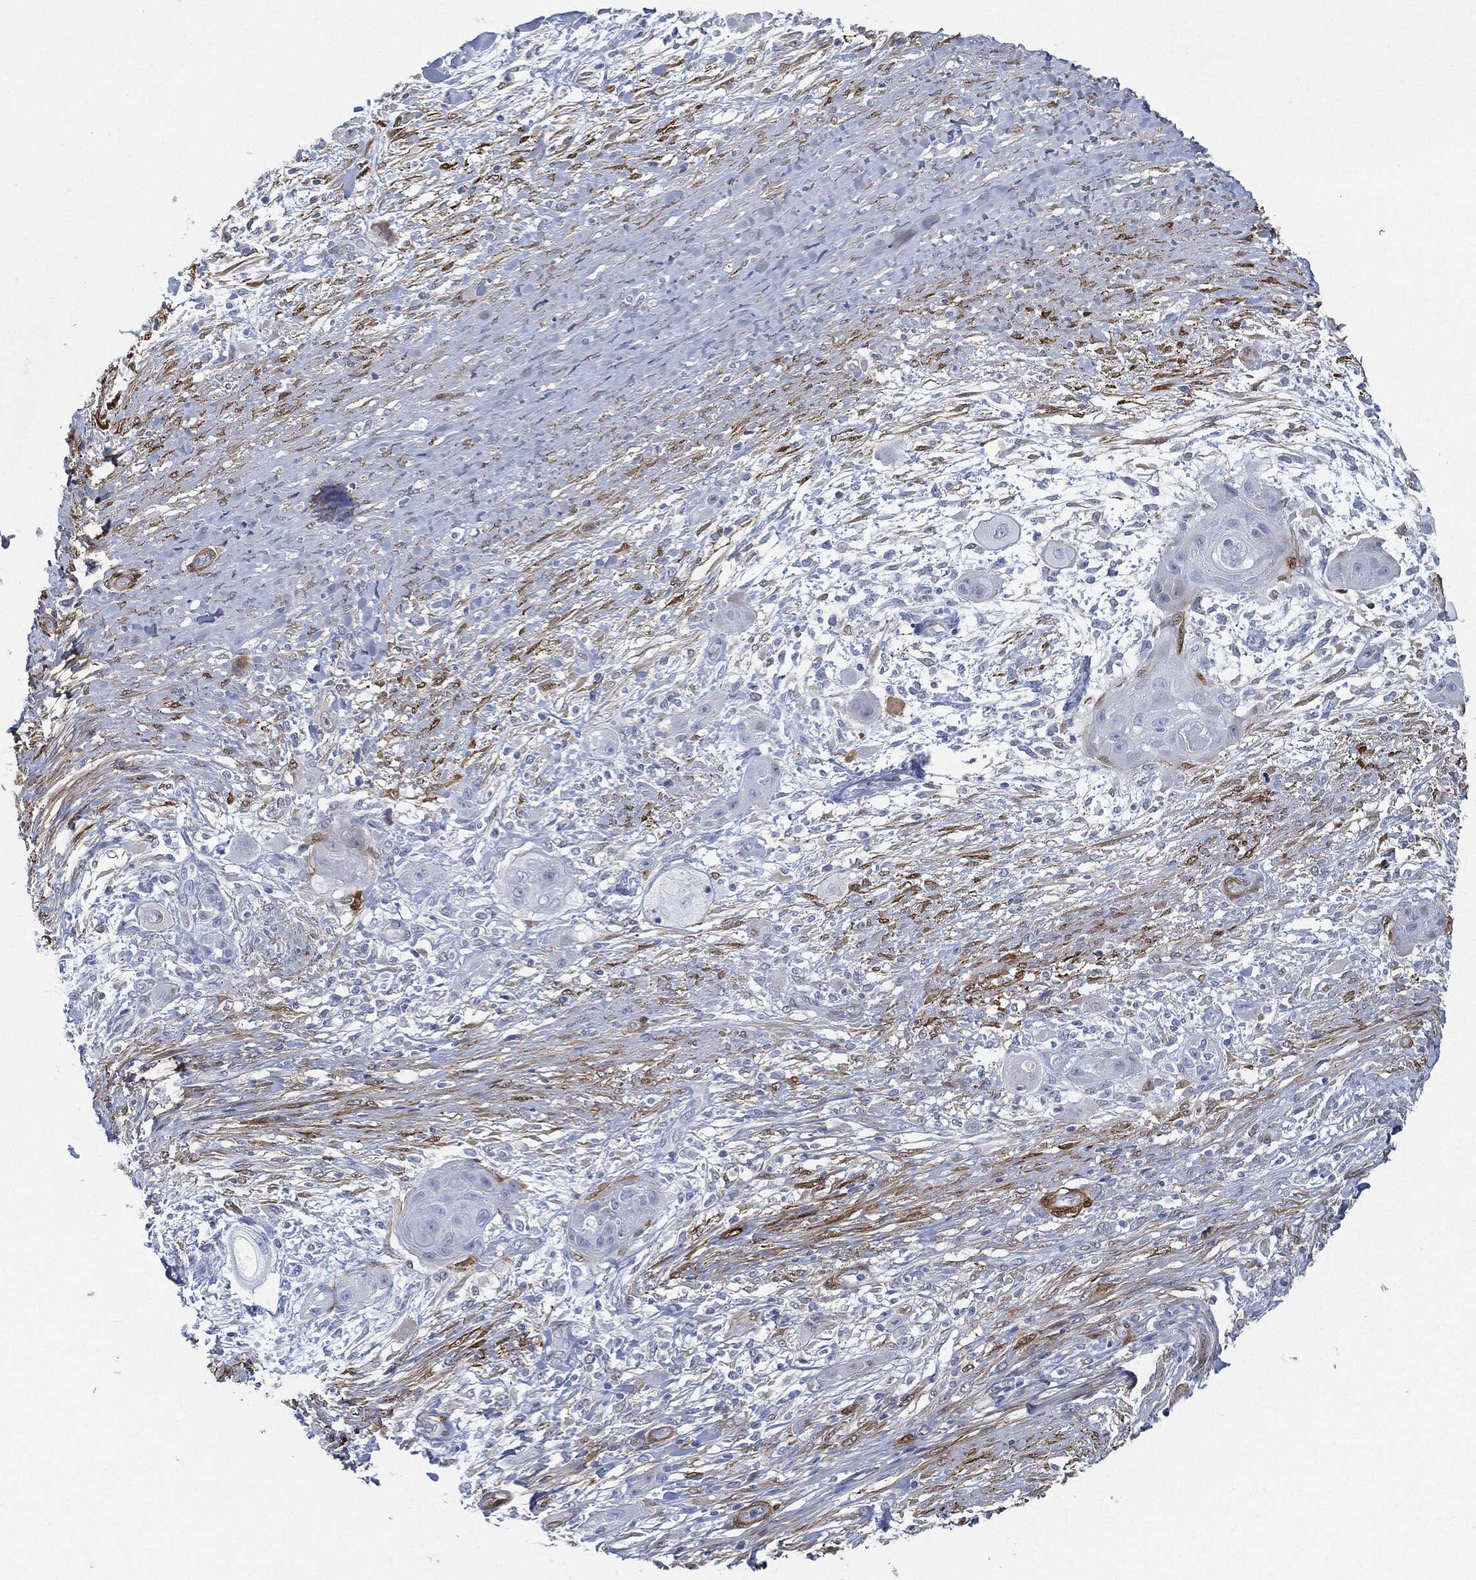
{"staining": {"intensity": "negative", "quantity": "none", "location": "none"}, "tissue": "skin cancer", "cell_type": "Tumor cells", "image_type": "cancer", "snomed": [{"axis": "morphology", "description": "Squamous cell carcinoma, NOS"}, {"axis": "topography", "description": "Skin"}], "caption": "Immunohistochemistry of skin cancer displays no positivity in tumor cells.", "gene": "TAGLN", "patient": {"sex": "male", "age": 62}}